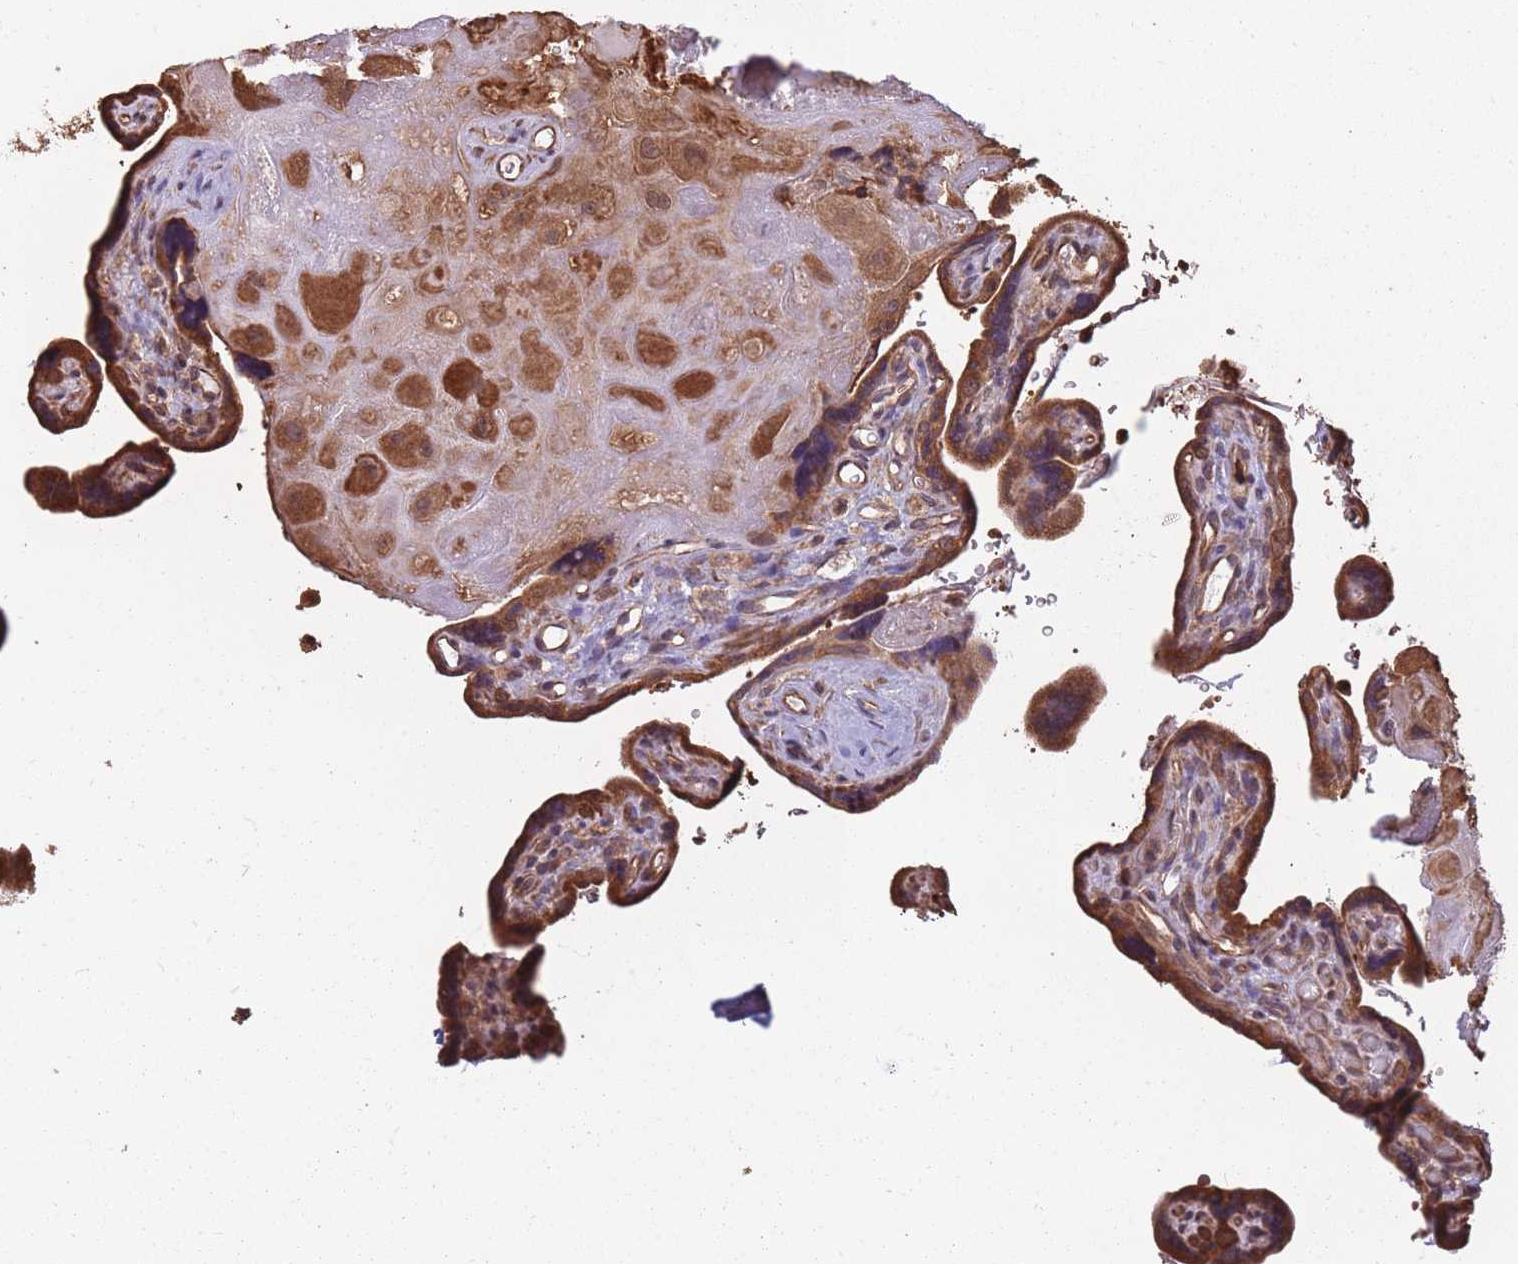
{"staining": {"intensity": "strong", "quantity": ">75%", "location": "cytoplasmic/membranous"}, "tissue": "placenta", "cell_type": "Decidual cells", "image_type": "normal", "snomed": [{"axis": "morphology", "description": "Normal tissue, NOS"}, {"axis": "topography", "description": "Placenta"}], "caption": "IHC histopathology image of benign human placenta stained for a protein (brown), which shows high levels of strong cytoplasmic/membranous expression in approximately >75% of decidual cells.", "gene": "ARL13B", "patient": {"sex": "female", "age": 39}}